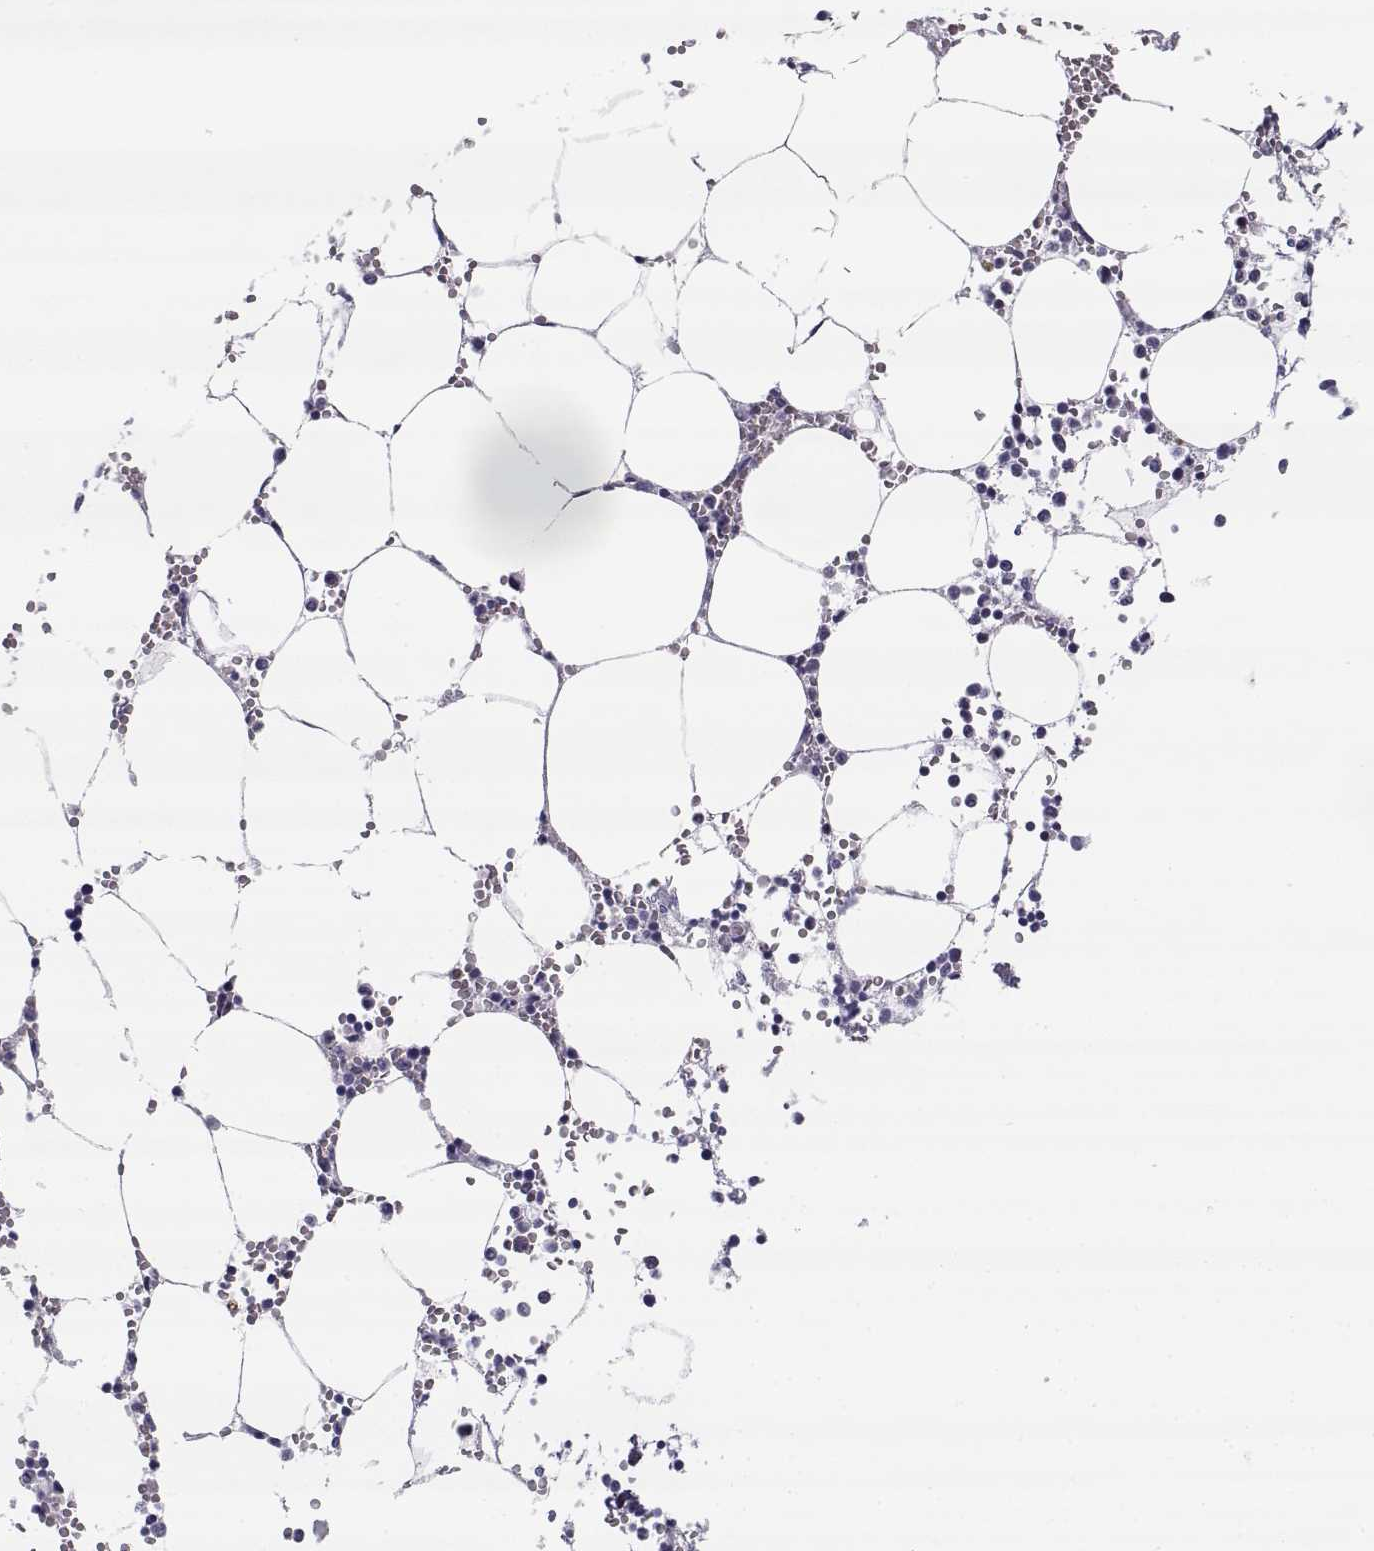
{"staining": {"intensity": "negative", "quantity": "none", "location": "none"}, "tissue": "bone marrow", "cell_type": "Hematopoietic cells", "image_type": "normal", "snomed": [{"axis": "morphology", "description": "Normal tissue, NOS"}, {"axis": "topography", "description": "Bone marrow"}], "caption": "The histopathology image demonstrates no staining of hematopoietic cells in unremarkable bone marrow.", "gene": "CREB3L3", "patient": {"sex": "male", "age": 54}}